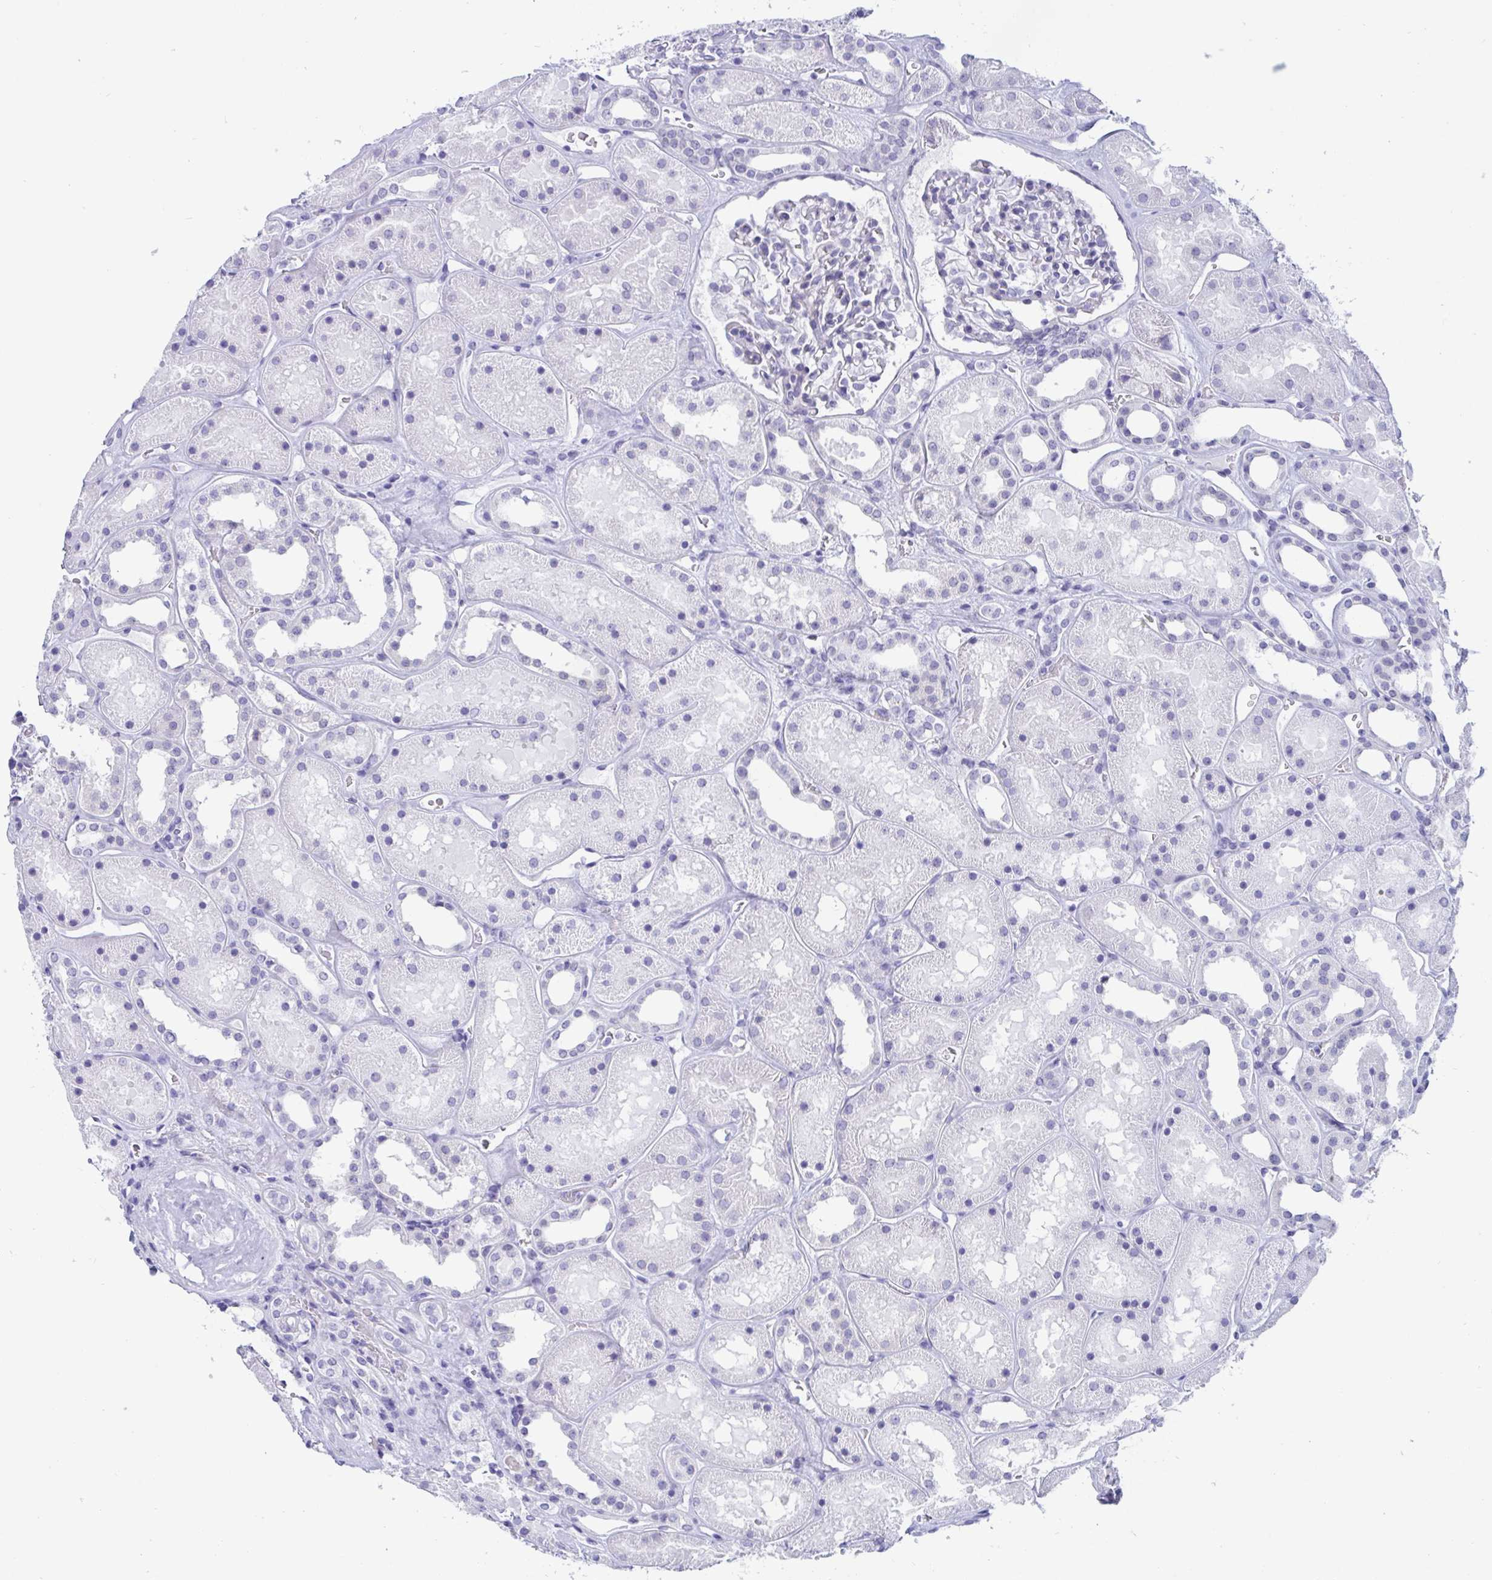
{"staining": {"intensity": "negative", "quantity": "none", "location": "none"}, "tissue": "kidney", "cell_type": "Cells in glomeruli", "image_type": "normal", "snomed": [{"axis": "morphology", "description": "Normal tissue, NOS"}, {"axis": "topography", "description": "Kidney"}], "caption": "Immunohistochemical staining of benign kidney reveals no significant expression in cells in glomeruli. (Stains: DAB immunohistochemistry (IHC) with hematoxylin counter stain, Microscopy: brightfield microscopy at high magnification).", "gene": "CDX4", "patient": {"sex": "female", "age": 41}}